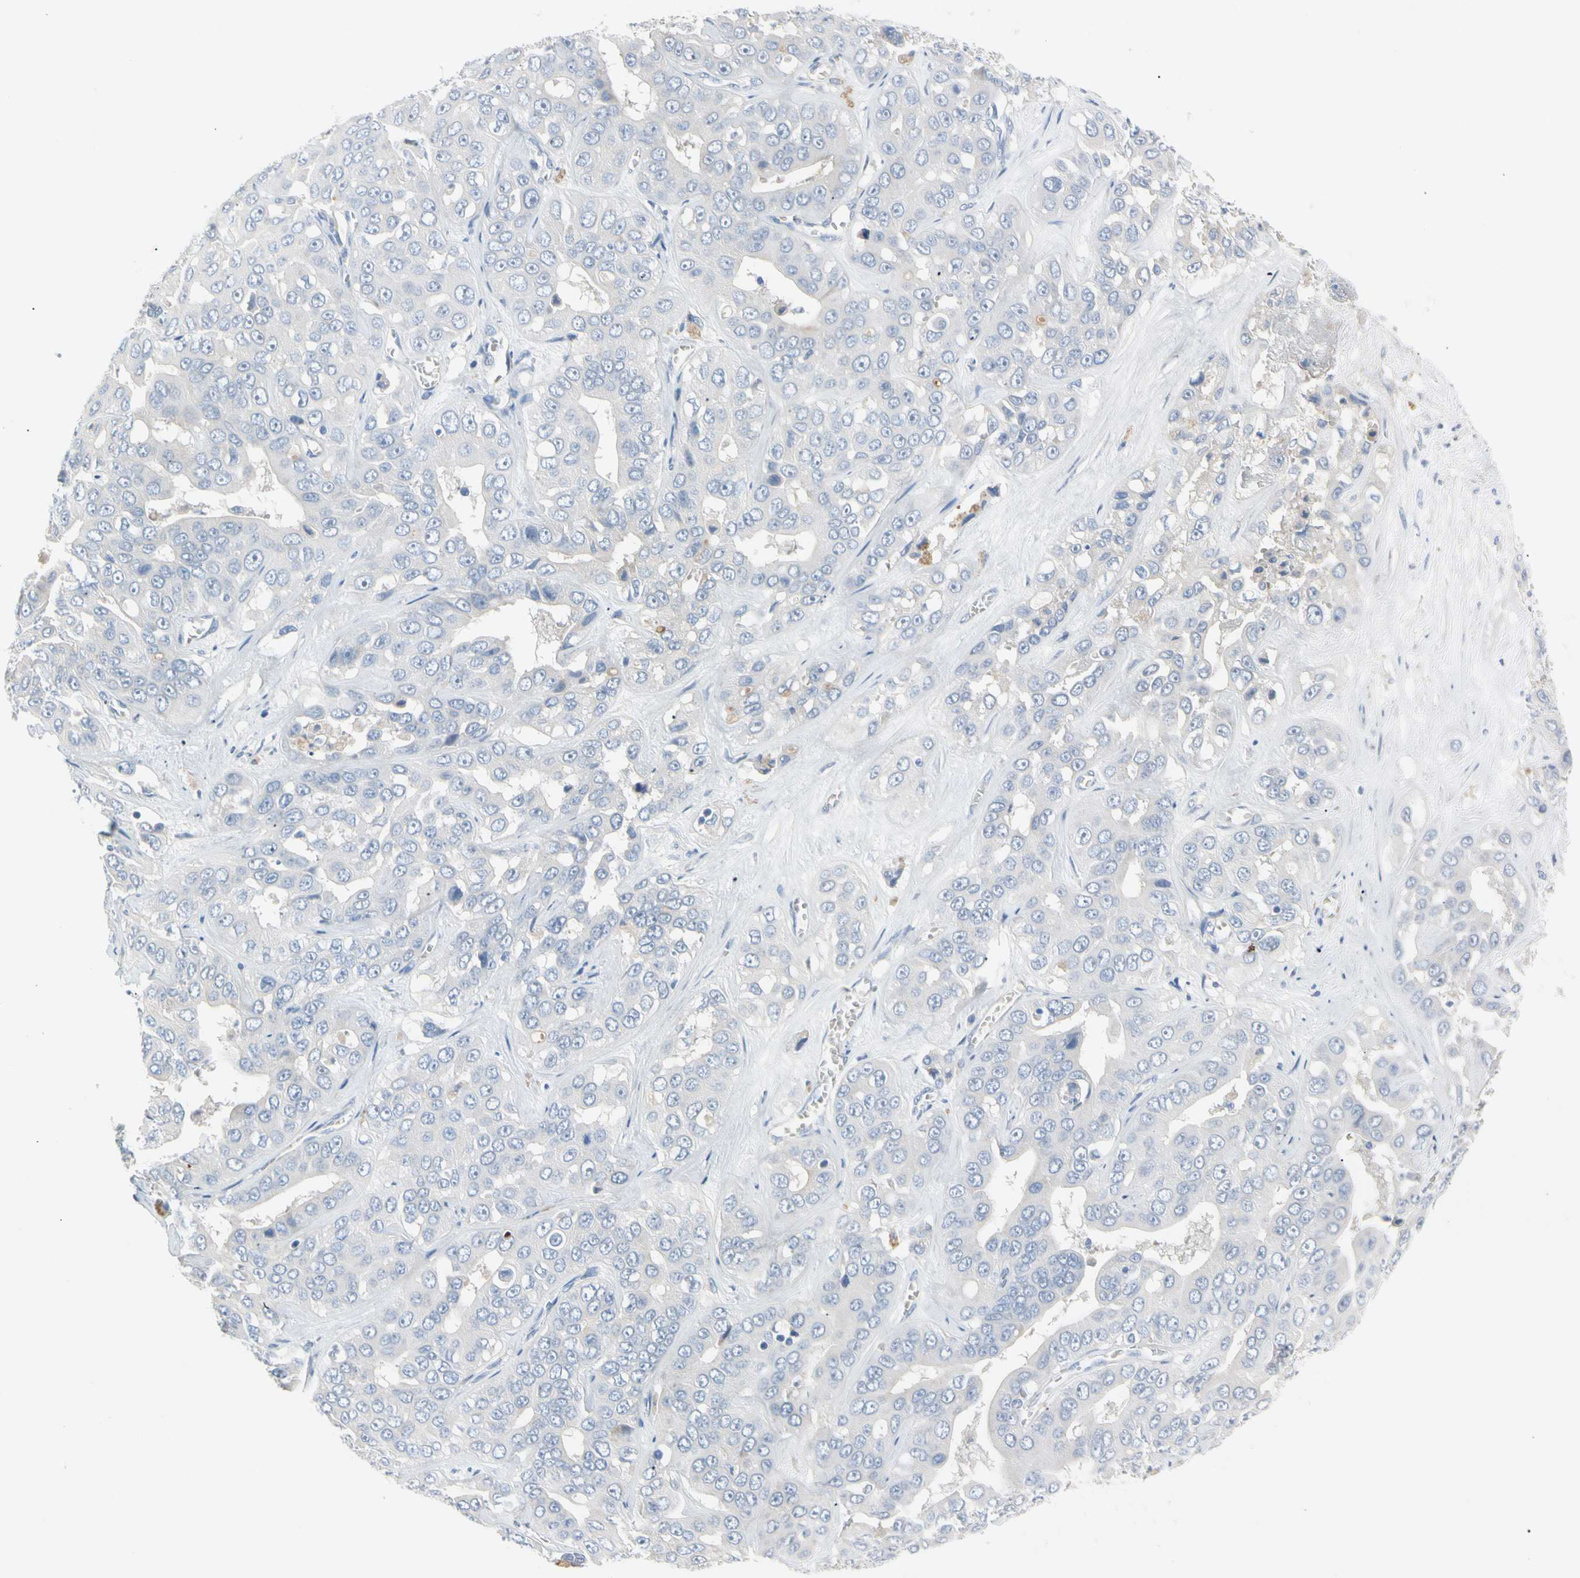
{"staining": {"intensity": "negative", "quantity": "none", "location": "none"}, "tissue": "liver cancer", "cell_type": "Tumor cells", "image_type": "cancer", "snomed": [{"axis": "morphology", "description": "Cholangiocarcinoma"}, {"axis": "topography", "description": "Liver"}], "caption": "Tumor cells are negative for protein expression in human cholangiocarcinoma (liver). (DAB immunohistochemistry (IHC), high magnification).", "gene": "MARK1", "patient": {"sex": "female", "age": 52}}